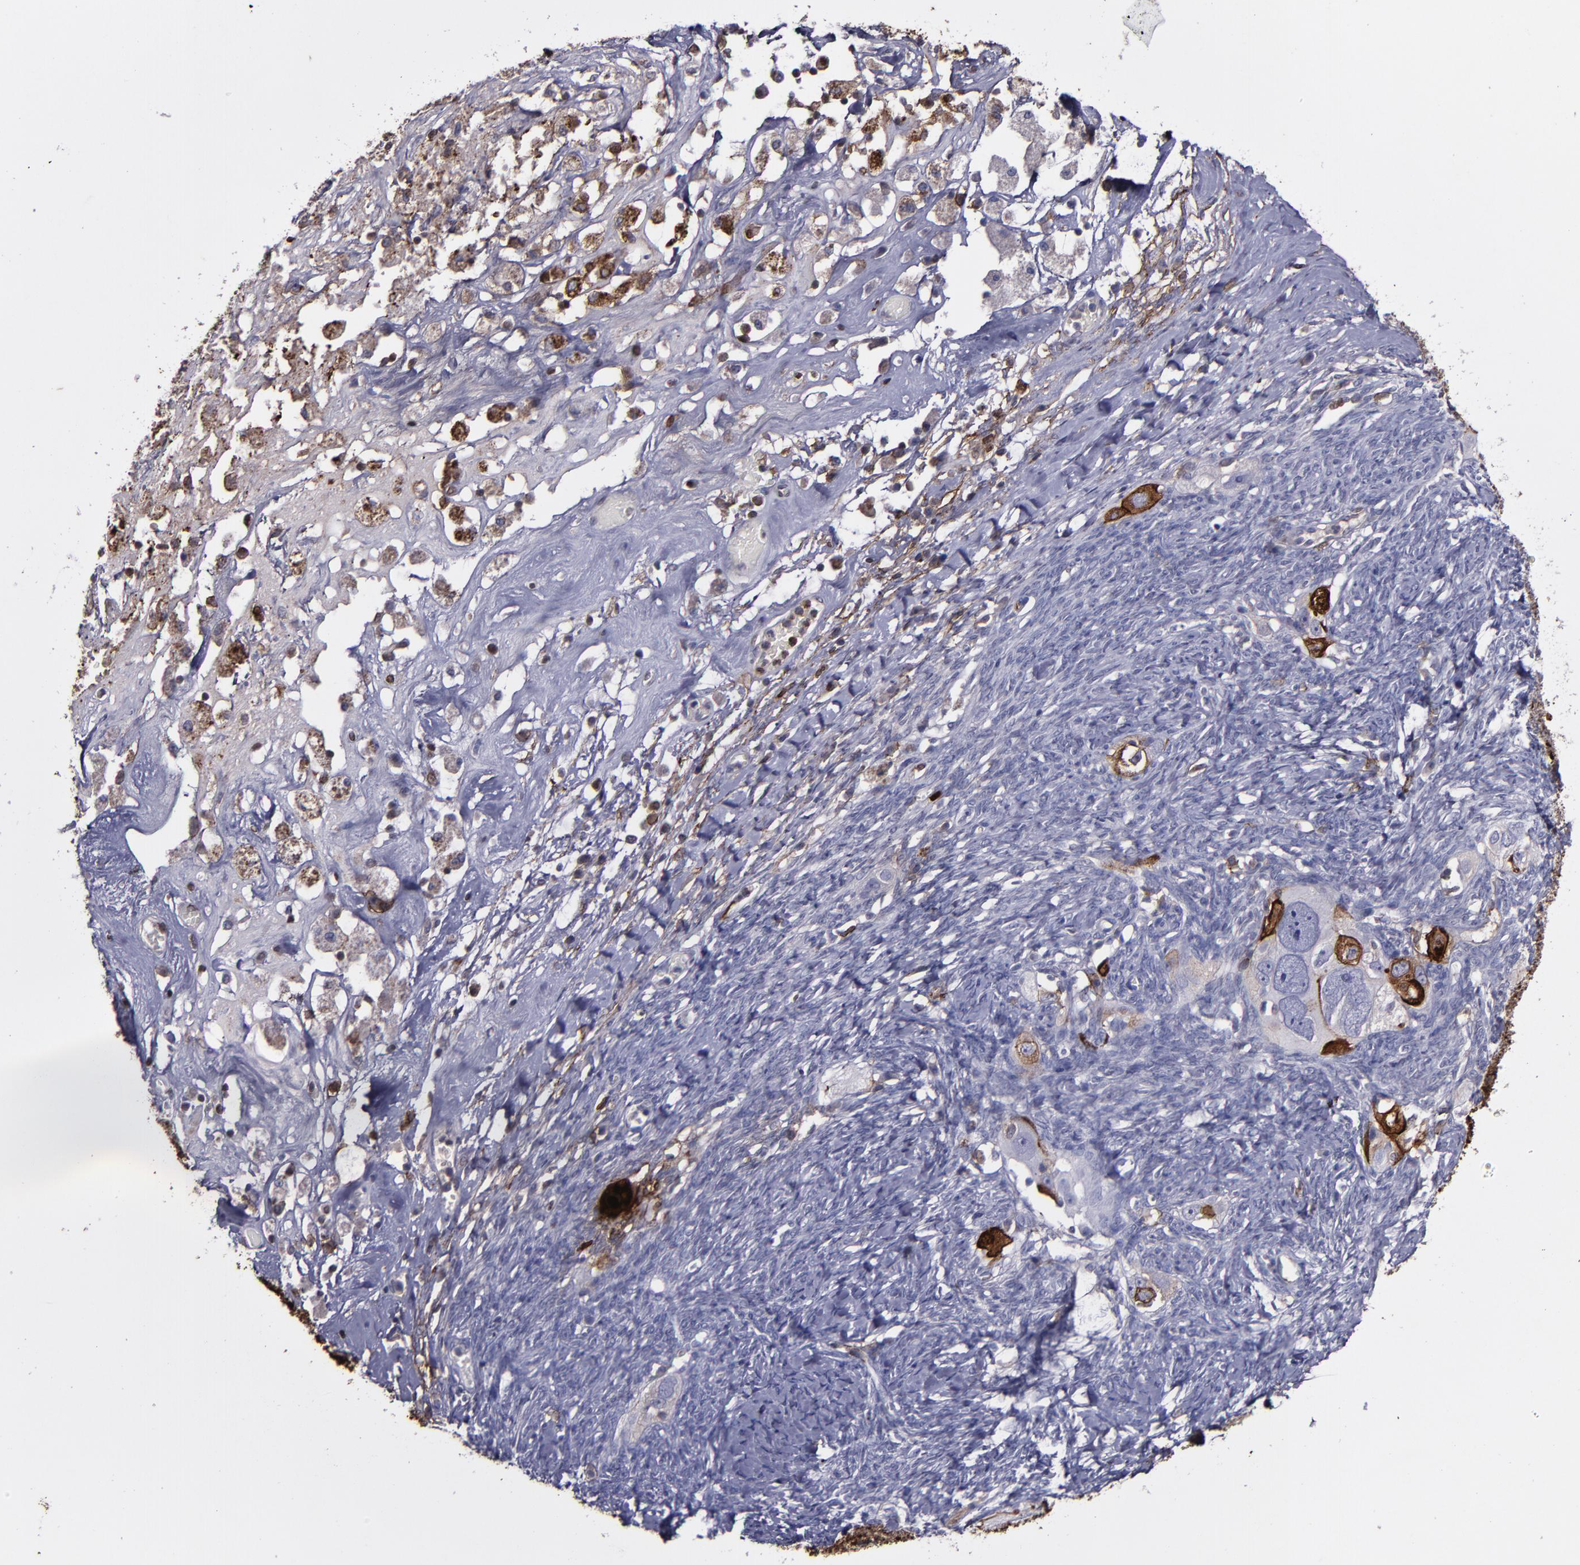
{"staining": {"intensity": "strong", "quantity": ">75%", "location": "cytoplasmic/membranous"}, "tissue": "ovarian cancer", "cell_type": "Tumor cells", "image_type": "cancer", "snomed": [{"axis": "morphology", "description": "Normal tissue, NOS"}, {"axis": "morphology", "description": "Cystadenocarcinoma, serous, NOS"}, {"axis": "topography", "description": "Ovary"}], "caption": "Immunohistochemistry staining of serous cystadenocarcinoma (ovarian), which reveals high levels of strong cytoplasmic/membranous expression in approximately >75% of tumor cells indicating strong cytoplasmic/membranous protein expression. The staining was performed using DAB (3,3'-diaminobenzidine) (brown) for protein detection and nuclei were counterstained in hematoxylin (blue).", "gene": "MFGE8", "patient": {"sex": "female", "age": 62}}